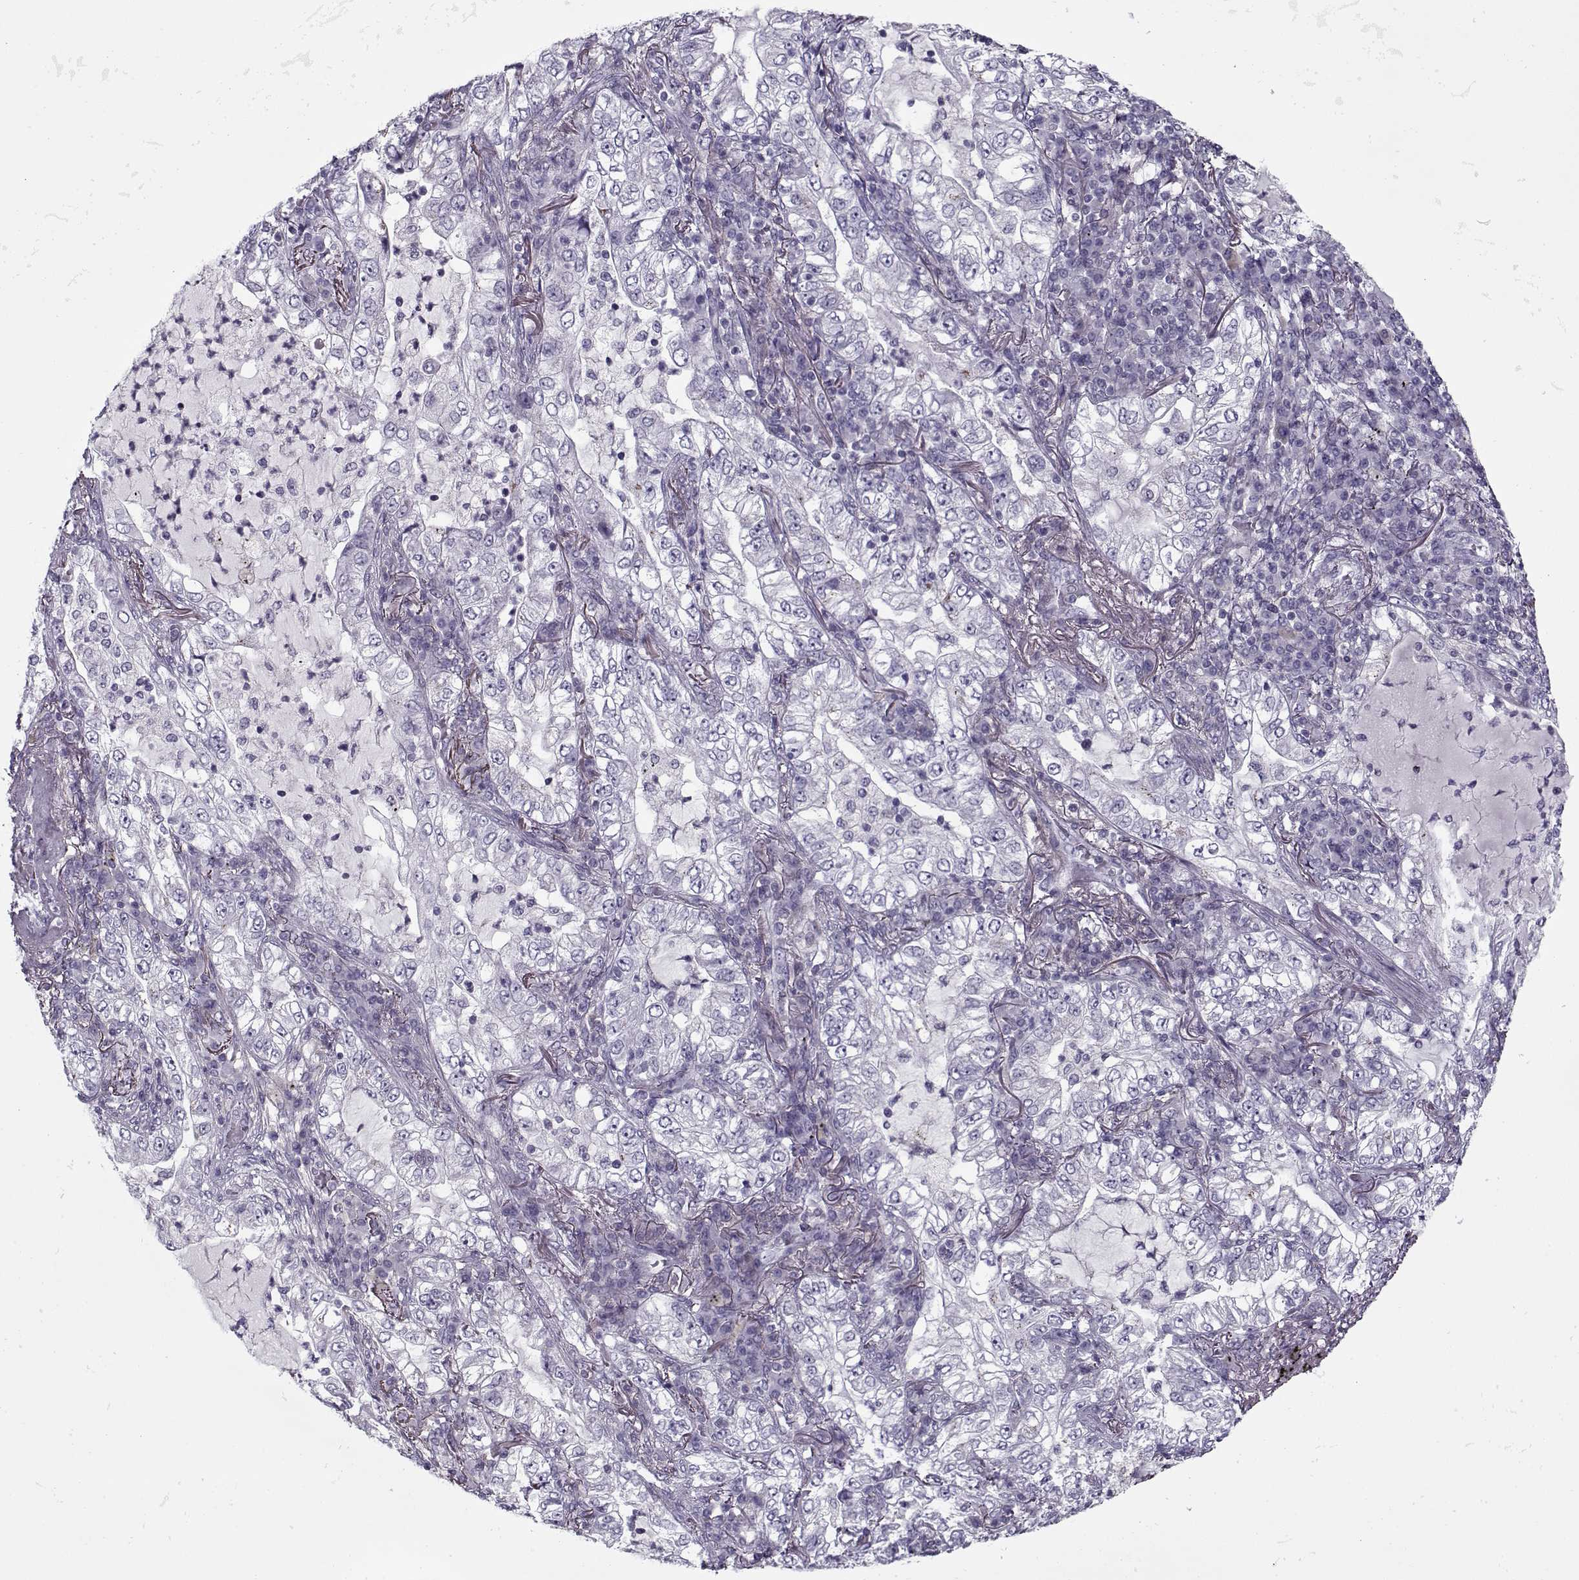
{"staining": {"intensity": "negative", "quantity": "none", "location": "none"}, "tissue": "lung cancer", "cell_type": "Tumor cells", "image_type": "cancer", "snomed": [{"axis": "morphology", "description": "Adenocarcinoma, NOS"}, {"axis": "topography", "description": "Lung"}], "caption": "Tumor cells show no significant staining in lung cancer (adenocarcinoma).", "gene": "PP2D1", "patient": {"sex": "female", "age": 73}}